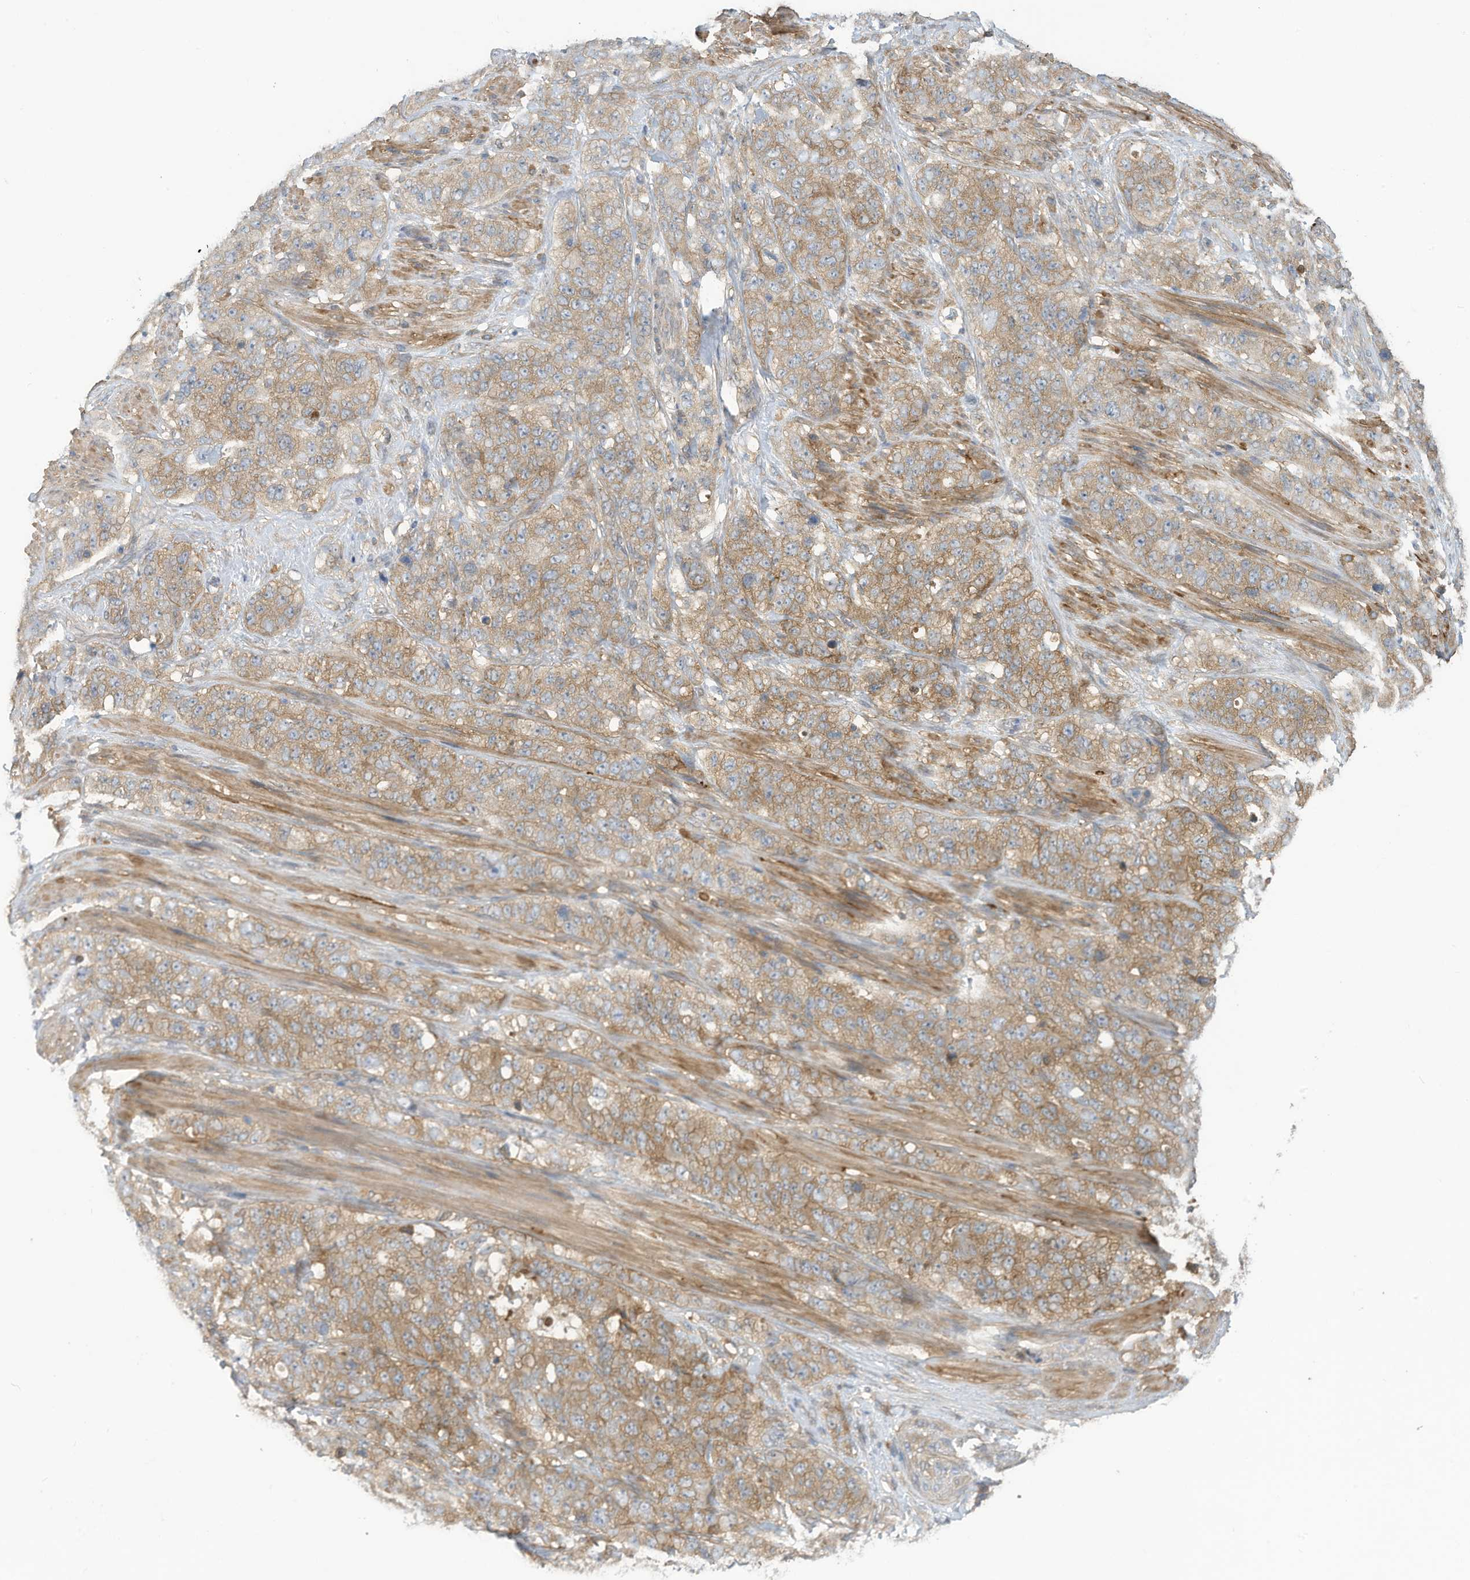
{"staining": {"intensity": "moderate", "quantity": ">75%", "location": "cytoplasmic/membranous"}, "tissue": "stomach cancer", "cell_type": "Tumor cells", "image_type": "cancer", "snomed": [{"axis": "morphology", "description": "Adenocarcinoma, NOS"}, {"axis": "topography", "description": "Stomach"}], "caption": "Stomach adenocarcinoma stained with a protein marker reveals moderate staining in tumor cells.", "gene": "ADI1", "patient": {"sex": "male", "age": 48}}